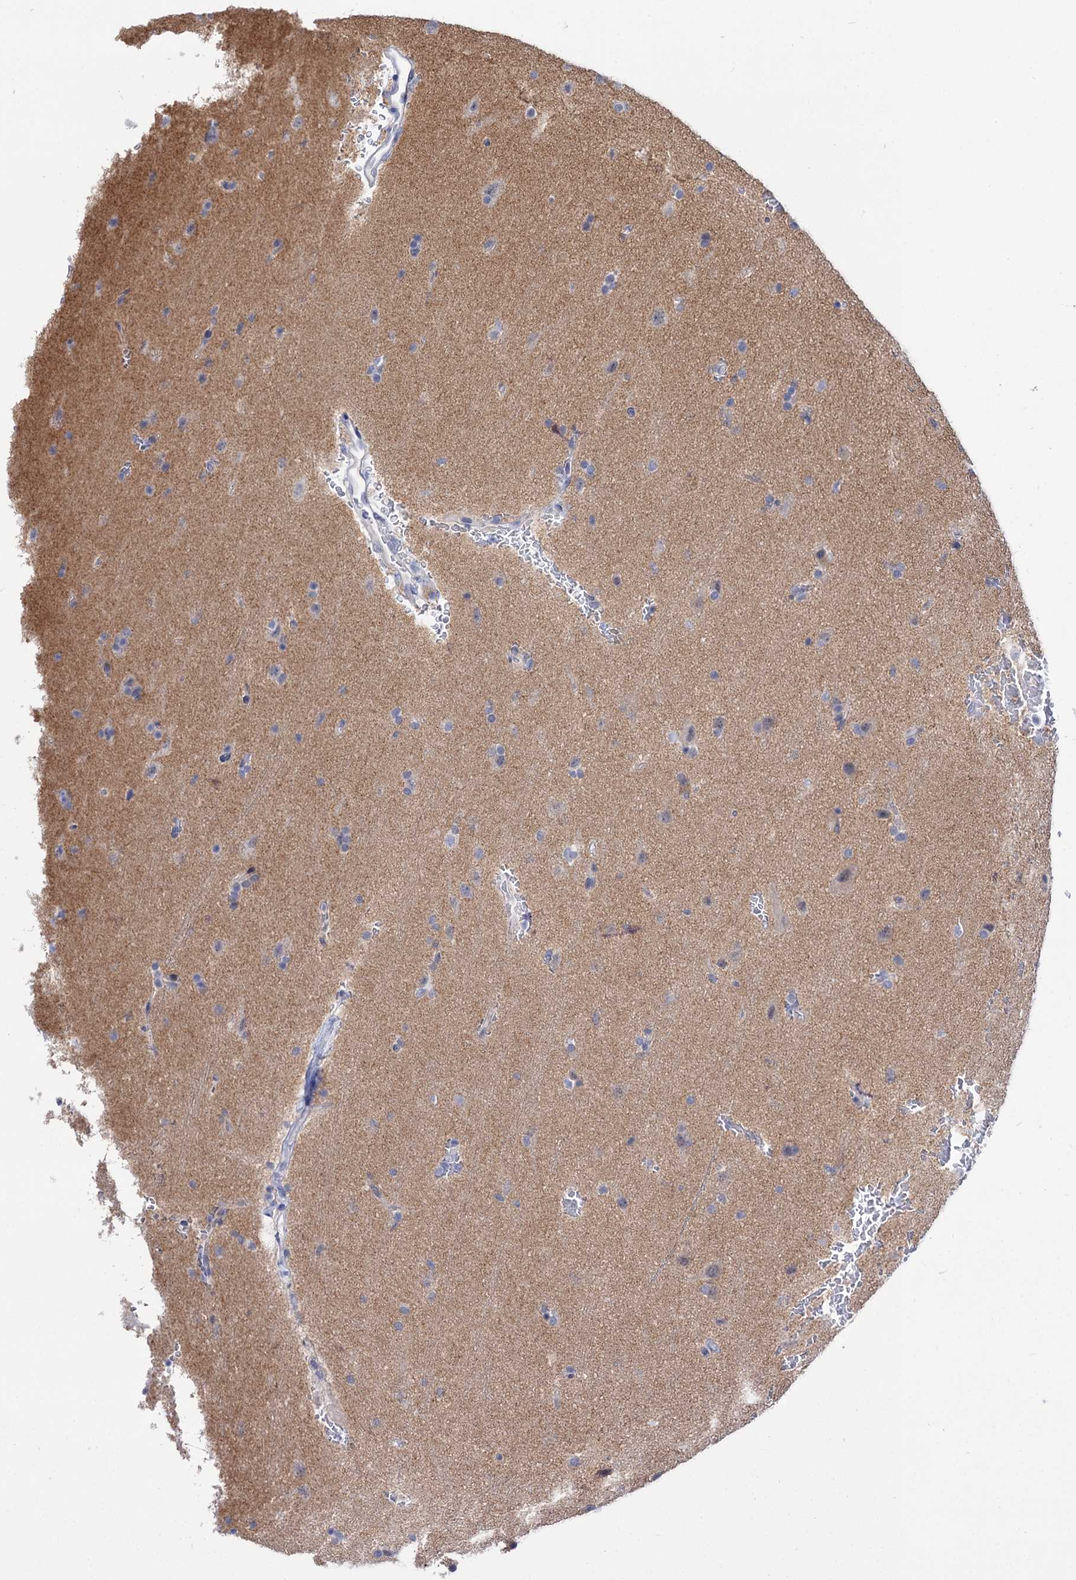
{"staining": {"intensity": "negative", "quantity": "none", "location": "none"}, "tissue": "glioma", "cell_type": "Tumor cells", "image_type": "cancer", "snomed": [{"axis": "morphology", "description": "Glioma, malignant, Low grade"}, {"axis": "topography", "description": "Brain"}], "caption": "Protein analysis of low-grade glioma (malignant) displays no significant expression in tumor cells.", "gene": "NEK10", "patient": {"sex": "female", "age": 37}}